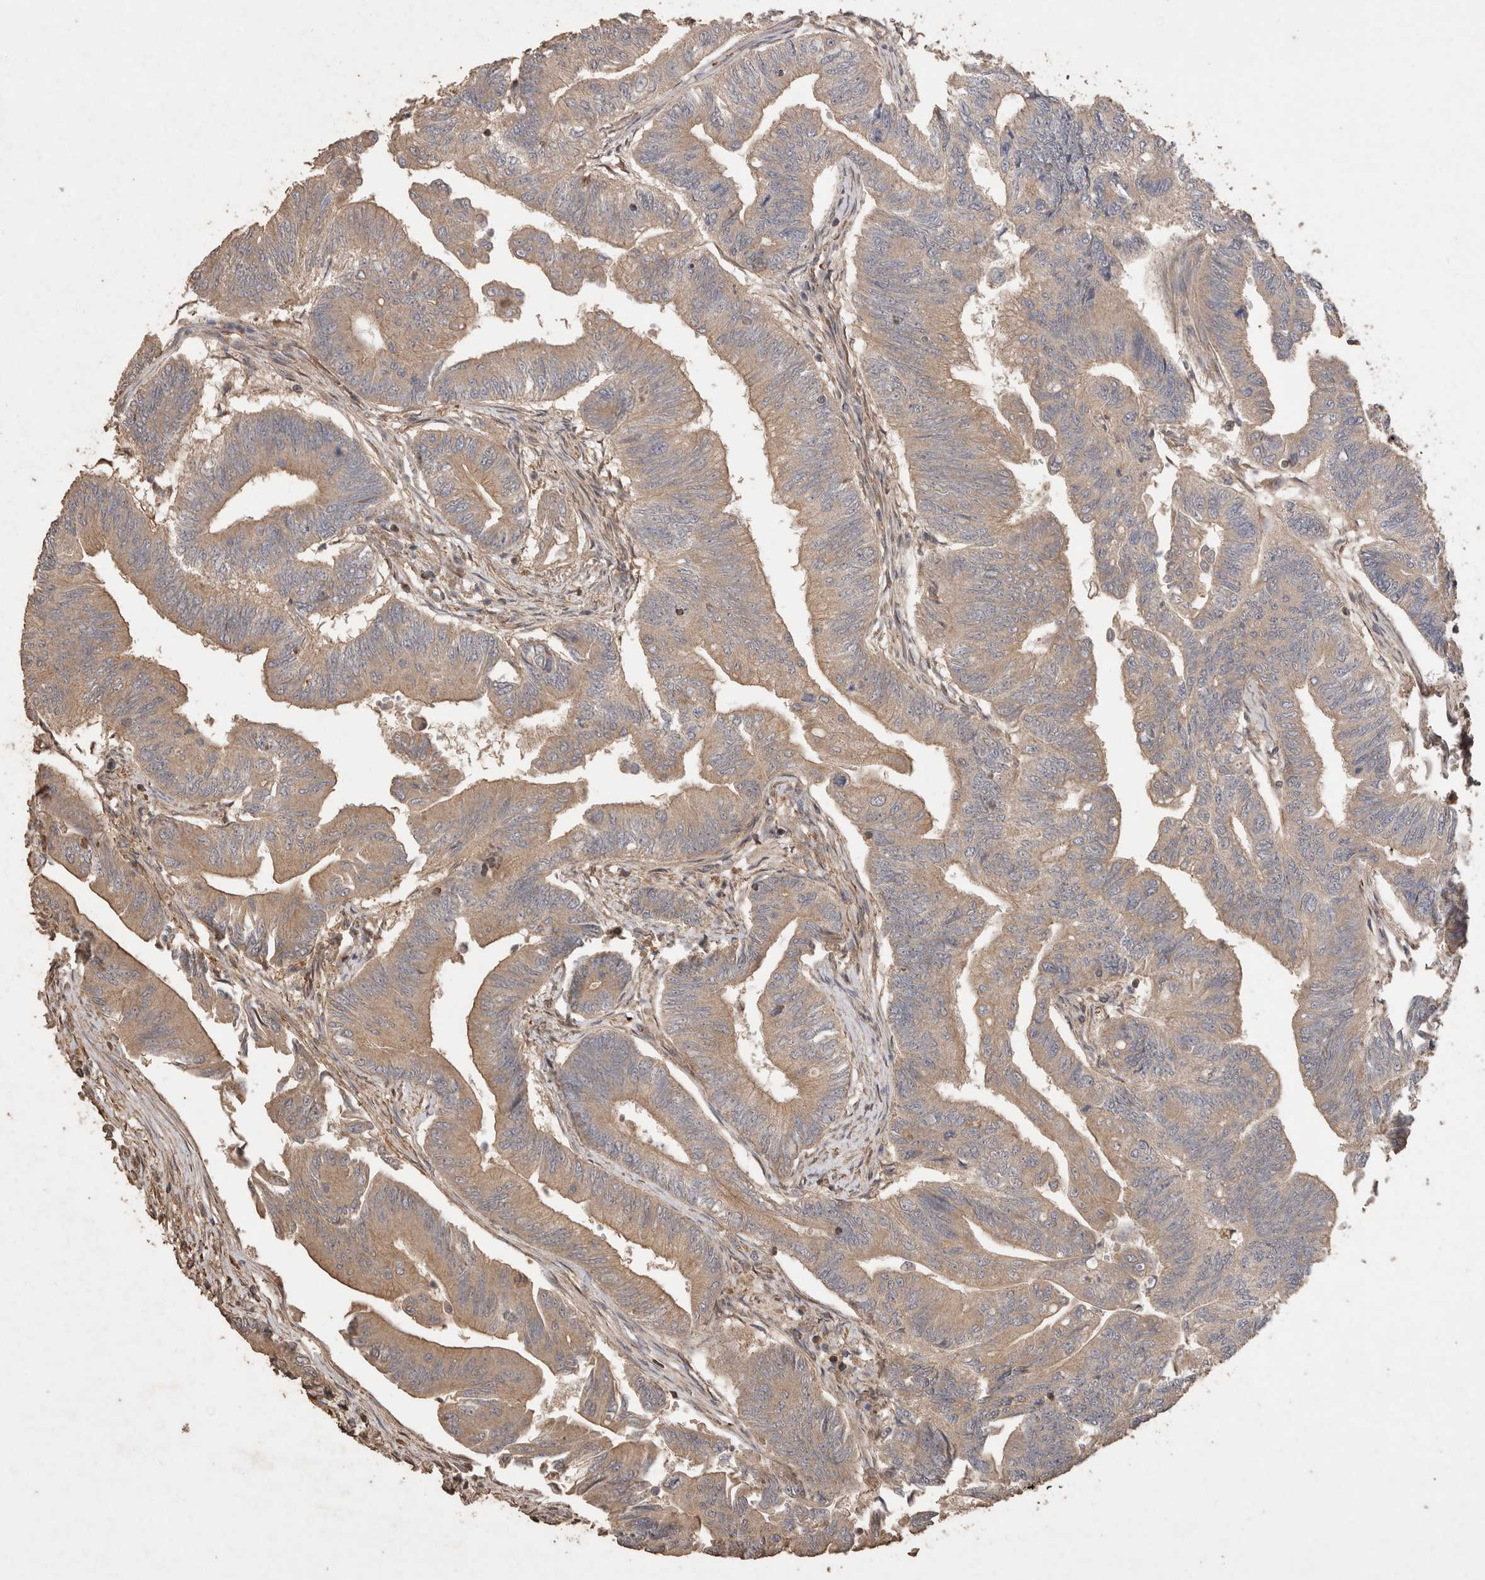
{"staining": {"intensity": "weak", "quantity": ">75%", "location": "cytoplasmic/membranous"}, "tissue": "colorectal cancer", "cell_type": "Tumor cells", "image_type": "cancer", "snomed": [{"axis": "morphology", "description": "Adenoma, NOS"}, {"axis": "morphology", "description": "Adenocarcinoma, NOS"}, {"axis": "topography", "description": "Colon"}], "caption": "There is low levels of weak cytoplasmic/membranous expression in tumor cells of colorectal cancer (adenoma), as demonstrated by immunohistochemical staining (brown color).", "gene": "SNX31", "patient": {"sex": "male", "age": 79}}